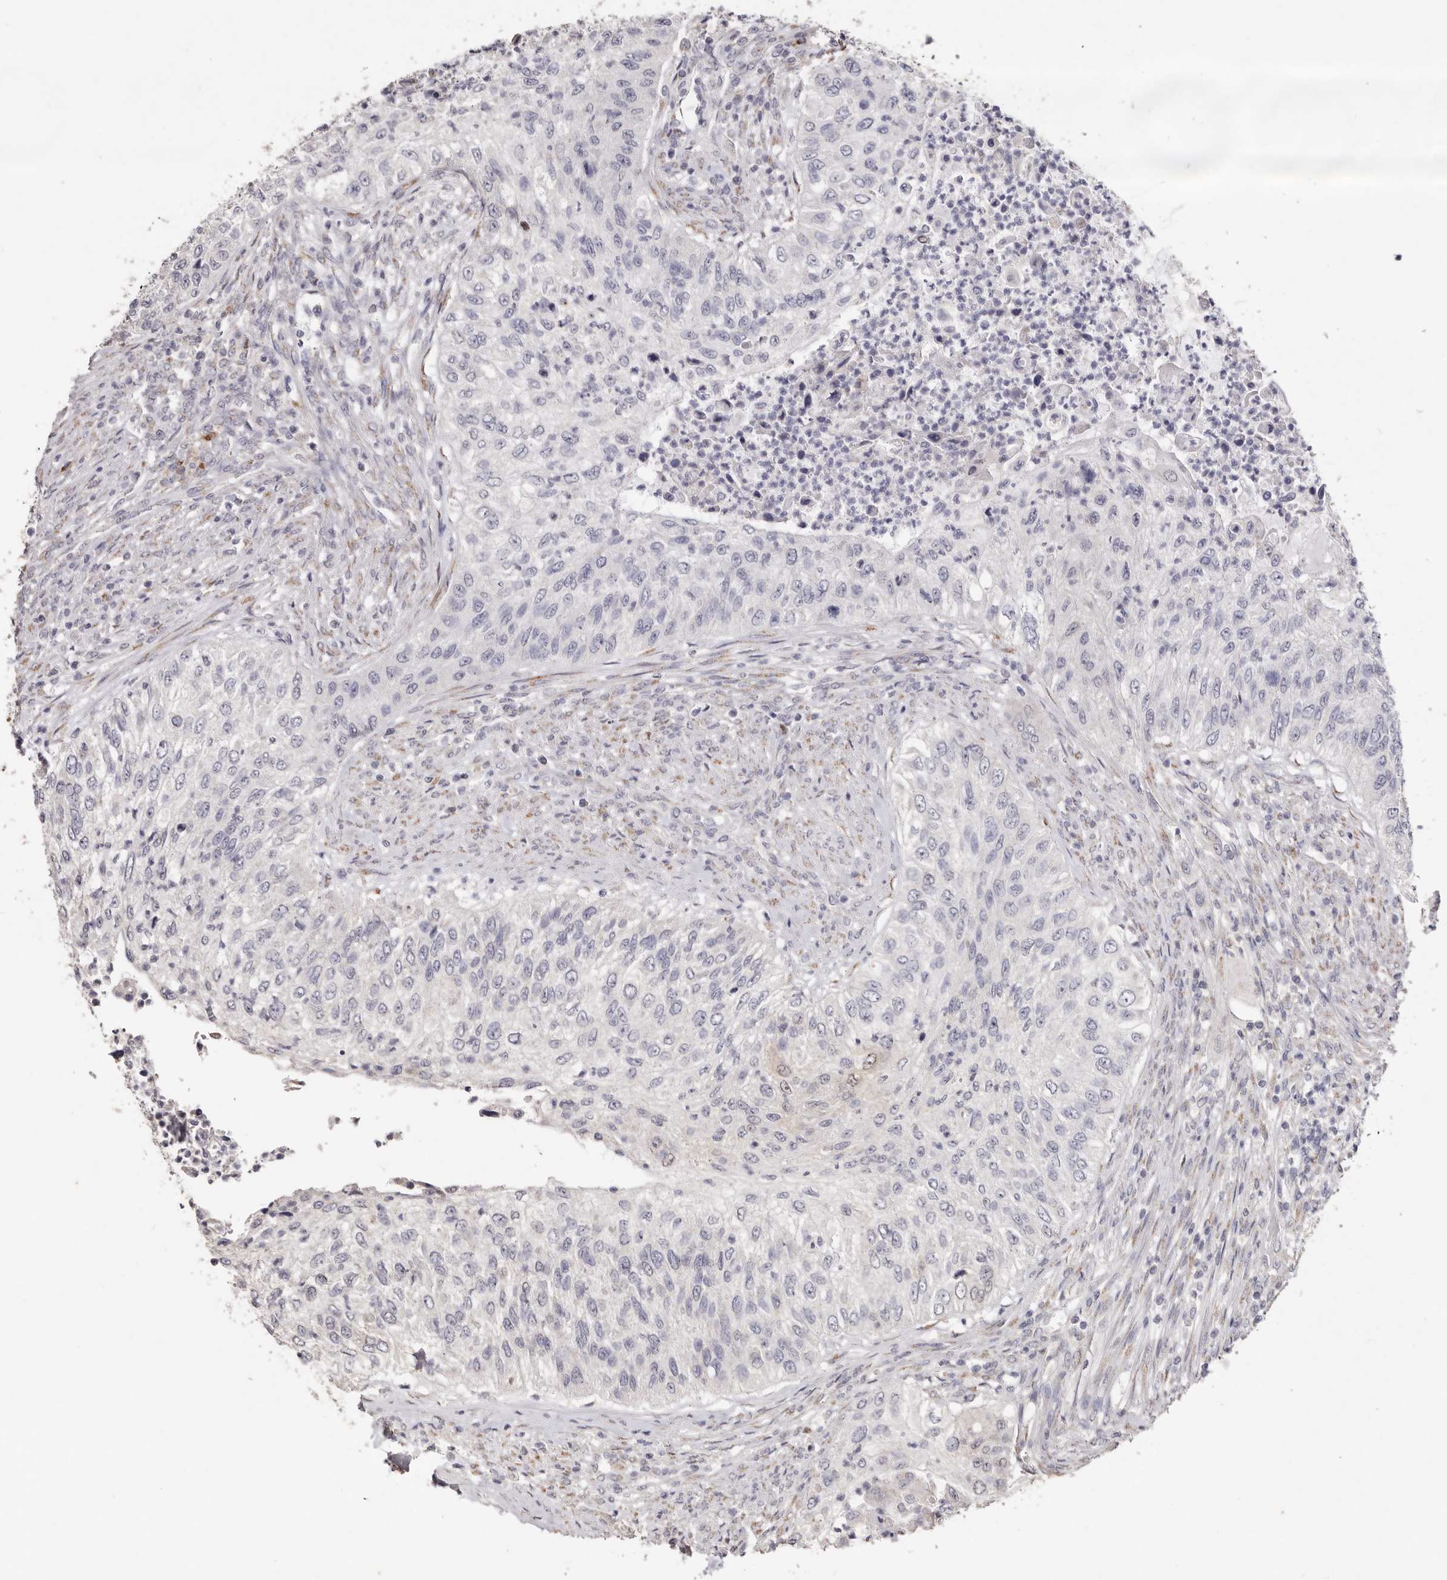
{"staining": {"intensity": "negative", "quantity": "none", "location": "none"}, "tissue": "urothelial cancer", "cell_type": "Tumor cells", "image_type": "cancer", "snomed": [{"axis": "morphology", "description": "Urothelial carcinoma, High grade"}, {"axis": "topography", "description": "Urinary bladder"}], "caption": "Immunohistochemistry of human high-grade urothelial carcinoma exhibits no staining in tumor cells. (DAB immunohistochemistry (IHC) with hematoxylin counter stain).", "gene": "LGALS7B", "patient": {"sex": "female", "age": 60}}